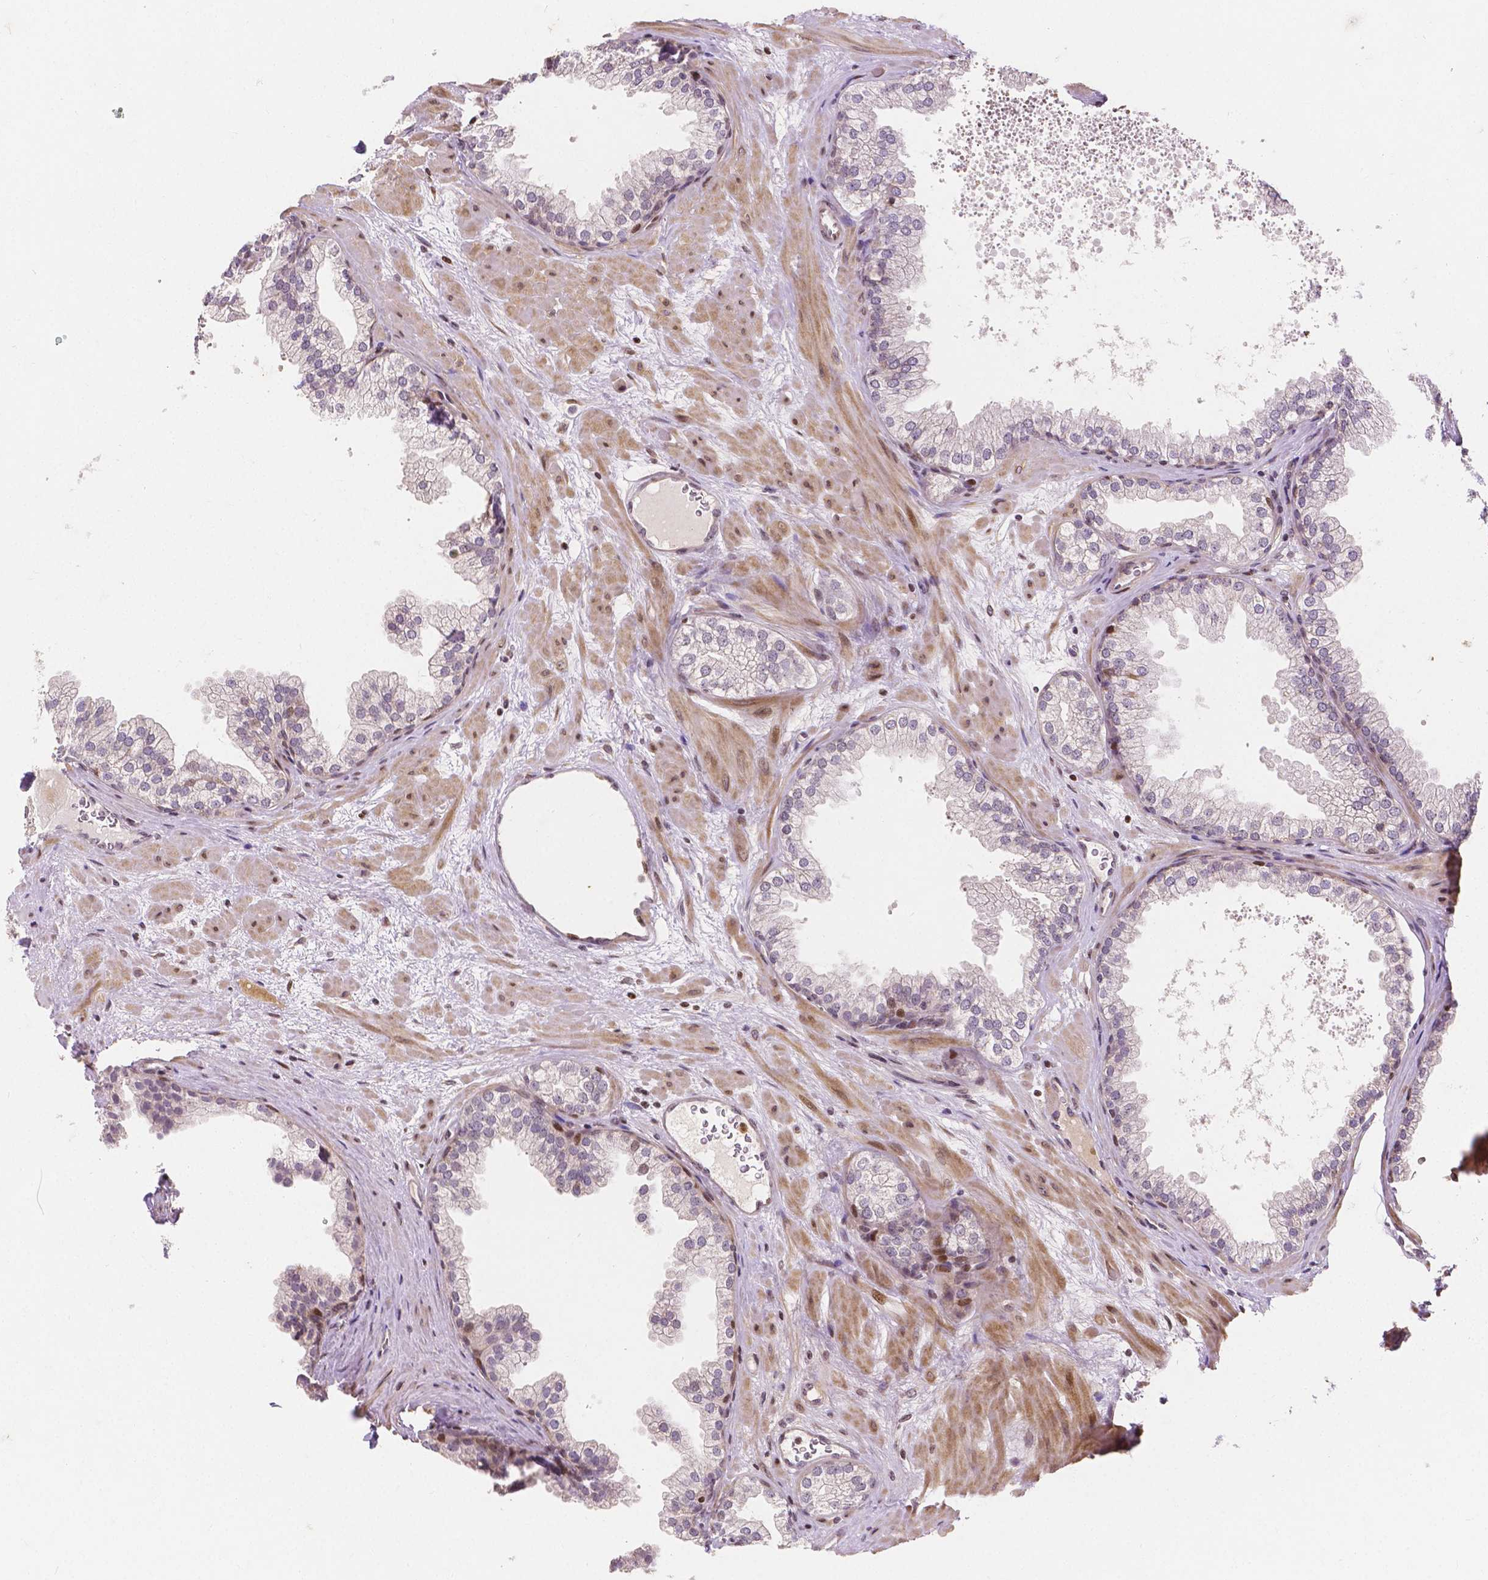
{"staining": {"intensity": "negative", "quantity": "none", "location": "none"}, "tissue": "prostate", "cell_type": "Glandular cells", "image_type": "normal", "snomed": [{"axis": "morphology", "description": "Normal tissue, NOS"}, {"axis": "topography", "description": "Prostate"}], "caption": "There is no significant positivity in glandular cells of prostate. Nuclei are stained in blue.", "gene": "PTPN18", "patient": {"sex": "male", "age": 37}}